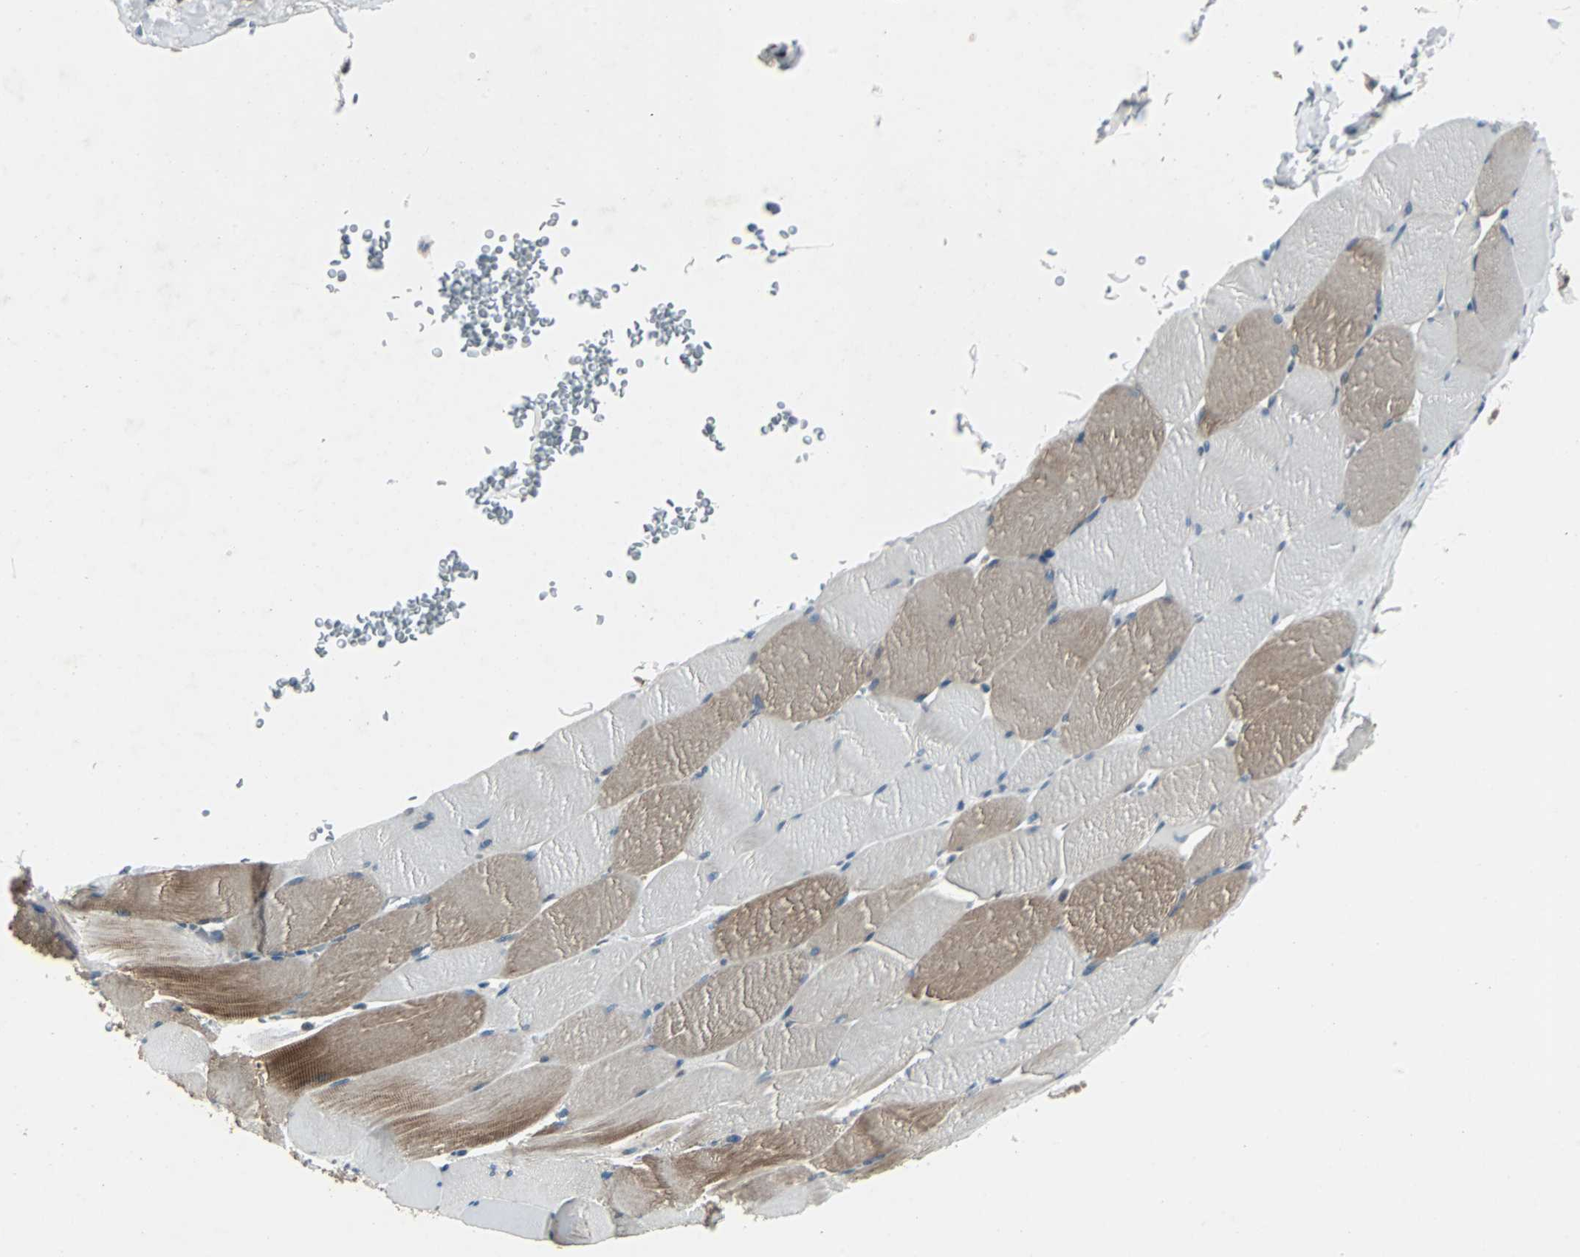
{"staining": {"intensity": "moderate", "quantity": "25%-75%", "location": "cytoplasmic/membranous"}, "tissue": "skeletal muscle", "cell_type": "Myocytes", "image_type": "normal", "snomed": [{"axis": "morphology", "description": "Normal tissue, NOS"}, {"axis": "topography", "description": "Skeletal muscle"}], "caption": "Immunohistochemistry (IHC) histopathology image of unremarkable skeletal muscle: human skeletal muscle stained using IHC demonstrates medium levels of moderate protein expression localized specifically in the cytoplasmic/membranous of myocytes, appearing as a cytoplasmic/membranous brown color.", "gene": "CHP1", "patient": {"sex": "male", "age": 62}}